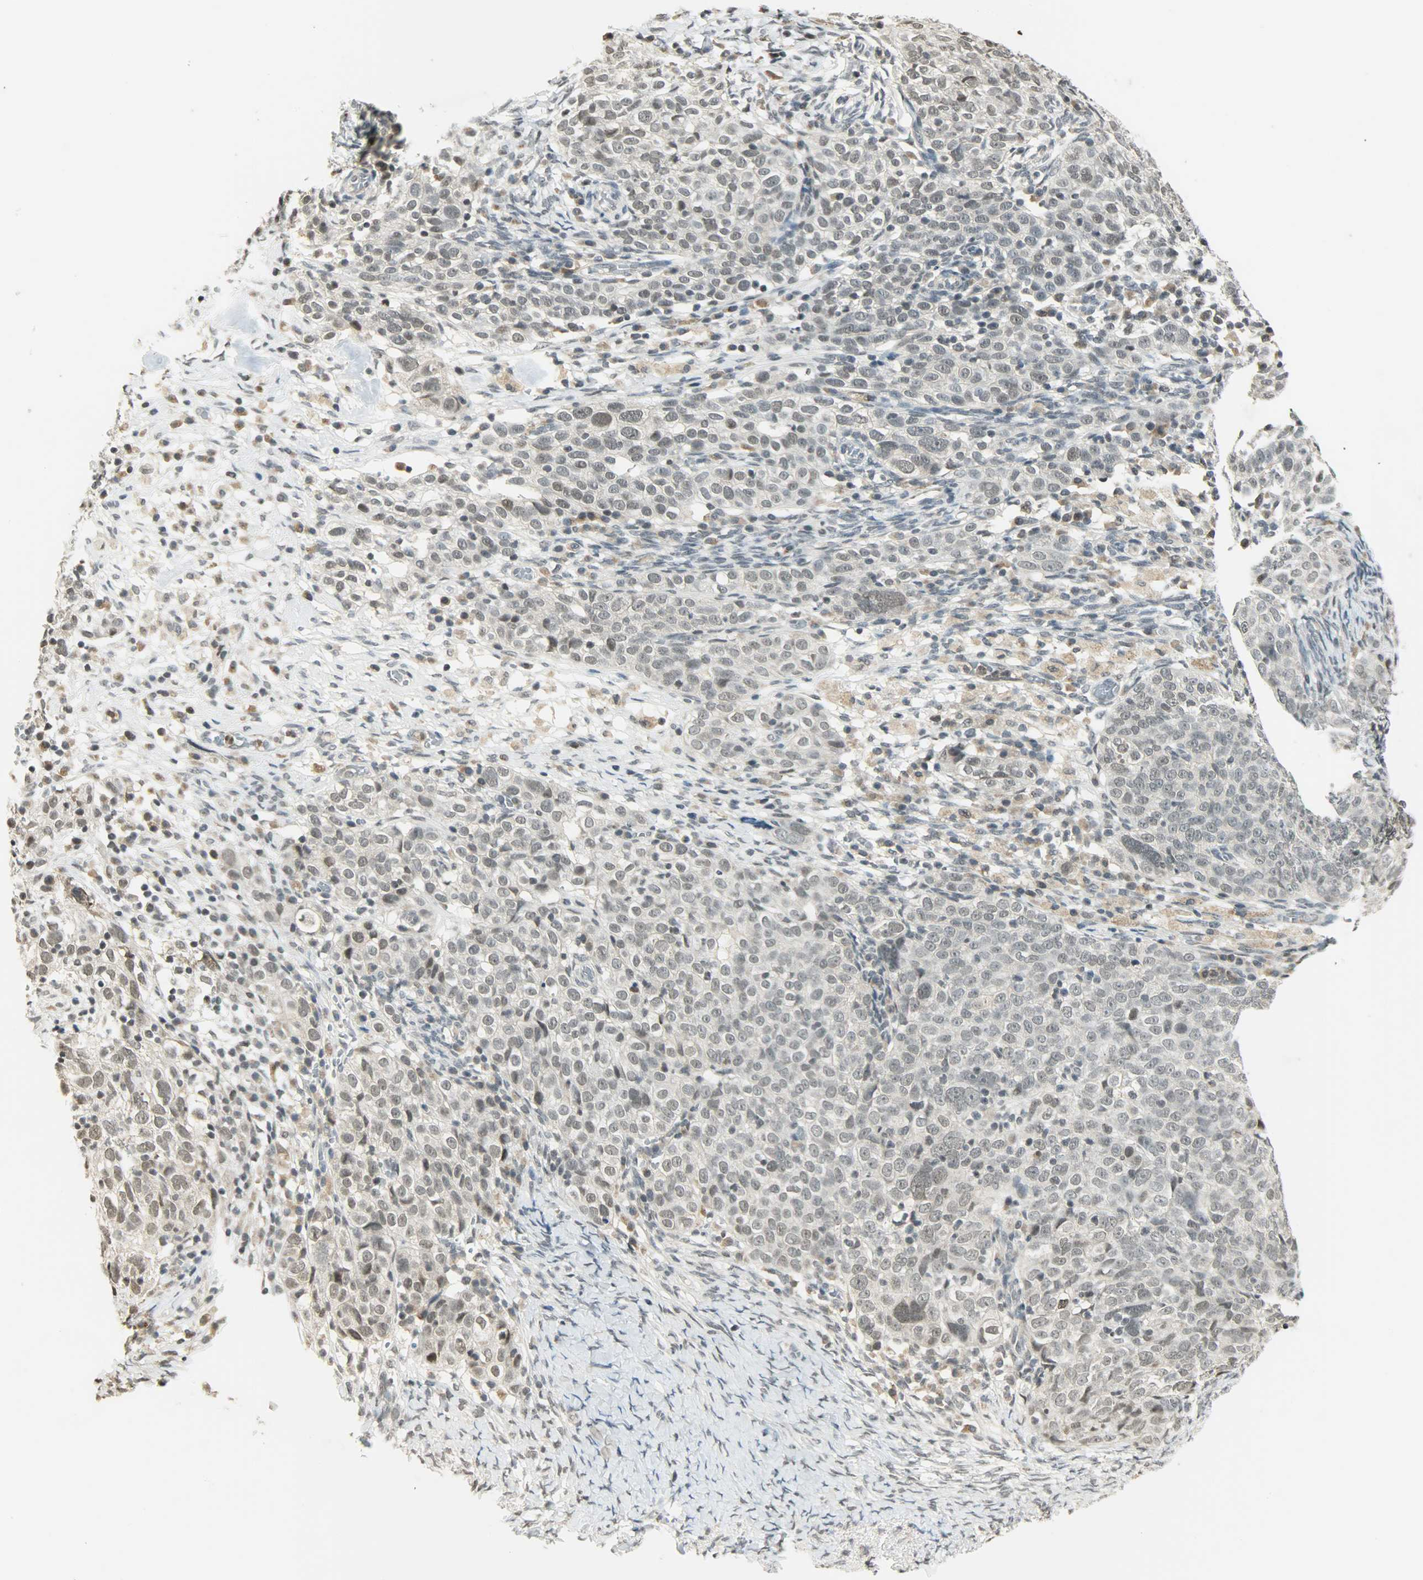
{"staining": {"intensity": "weak", "quantity": "<25%", "location": "nuclear"}, "tissue": "ovarian cancer", "cell_type": "Tumor cells", "image_type": "cancer", "snomed": [{"axis": "morphology", "description": "Normal tissue, NOS"}, {"axis": "morphology", "description": "Cystadenocarcinoma, serous, NOS"}, {"axis": "topography", "description": "Ovary"}], "caption": "DAB immunohistochemical staining of human ovarian cancer reveals no significant expression in tumor cells.", "gene": "SMARCA5", "patient": {"sex": "female", "age": 62}}